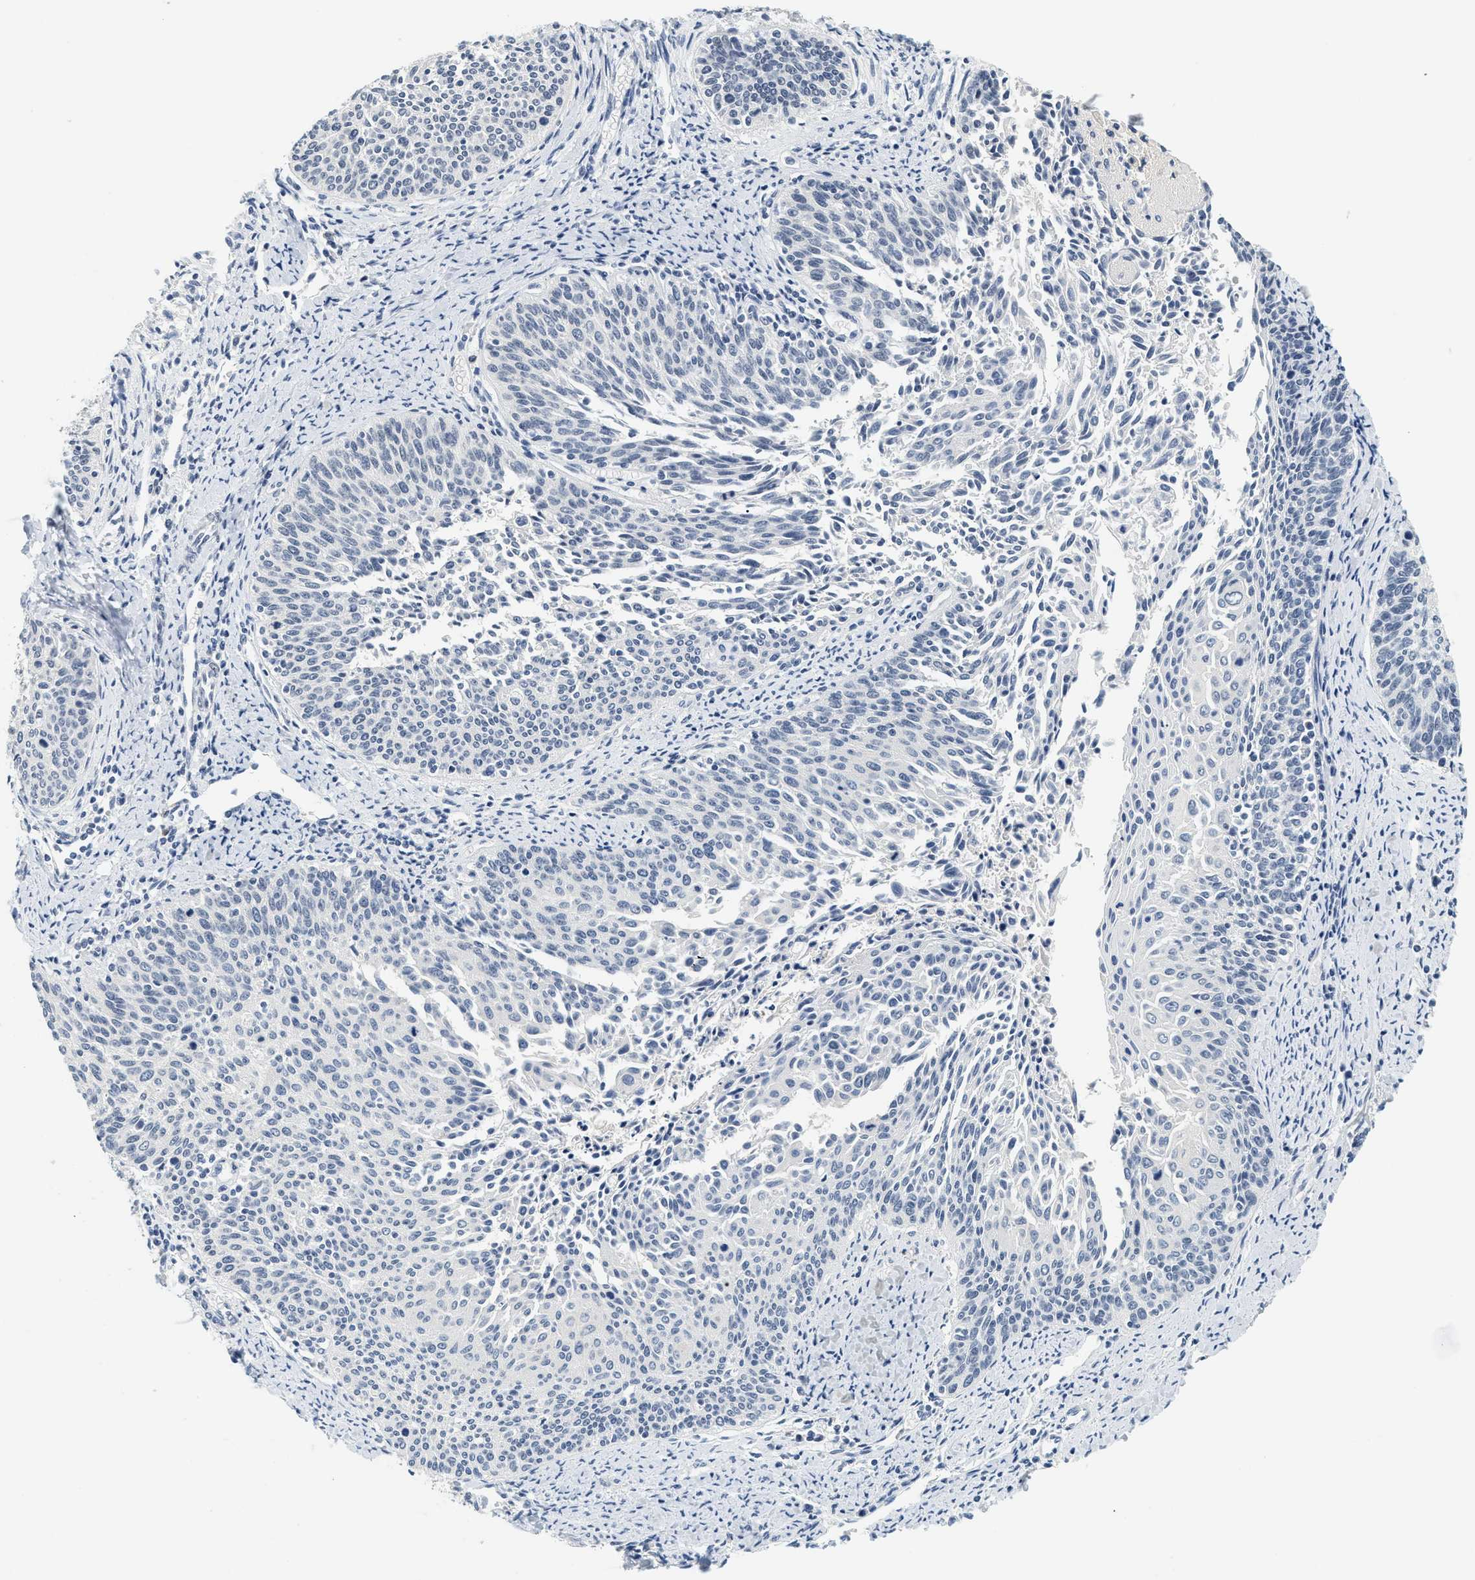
{"staining": {"intensity": "negative", "quantity": "none", "location": "none"}, "tissue": "cervical cancer", "cell_type": "Tumor cells", "image_type": "cancer", "snomed": [{"axis": "morphology", "description": "Squamous cell carcinoma, NOS"}, {"axis": "topography", "description": "Cervix"}], "caption": "Image shows no protein positivity in tumor cells of cervical squamous cell carcinoma tissue. The staining was performed using DAB (3,3'-diaminobenzidine) to visualize the protein expression in brown, while the nuclei were stained in blue with hematoxylin (Magnification: 20x).", "gene": "MZF1", "patient": {"sex": "female", "age": 55}}